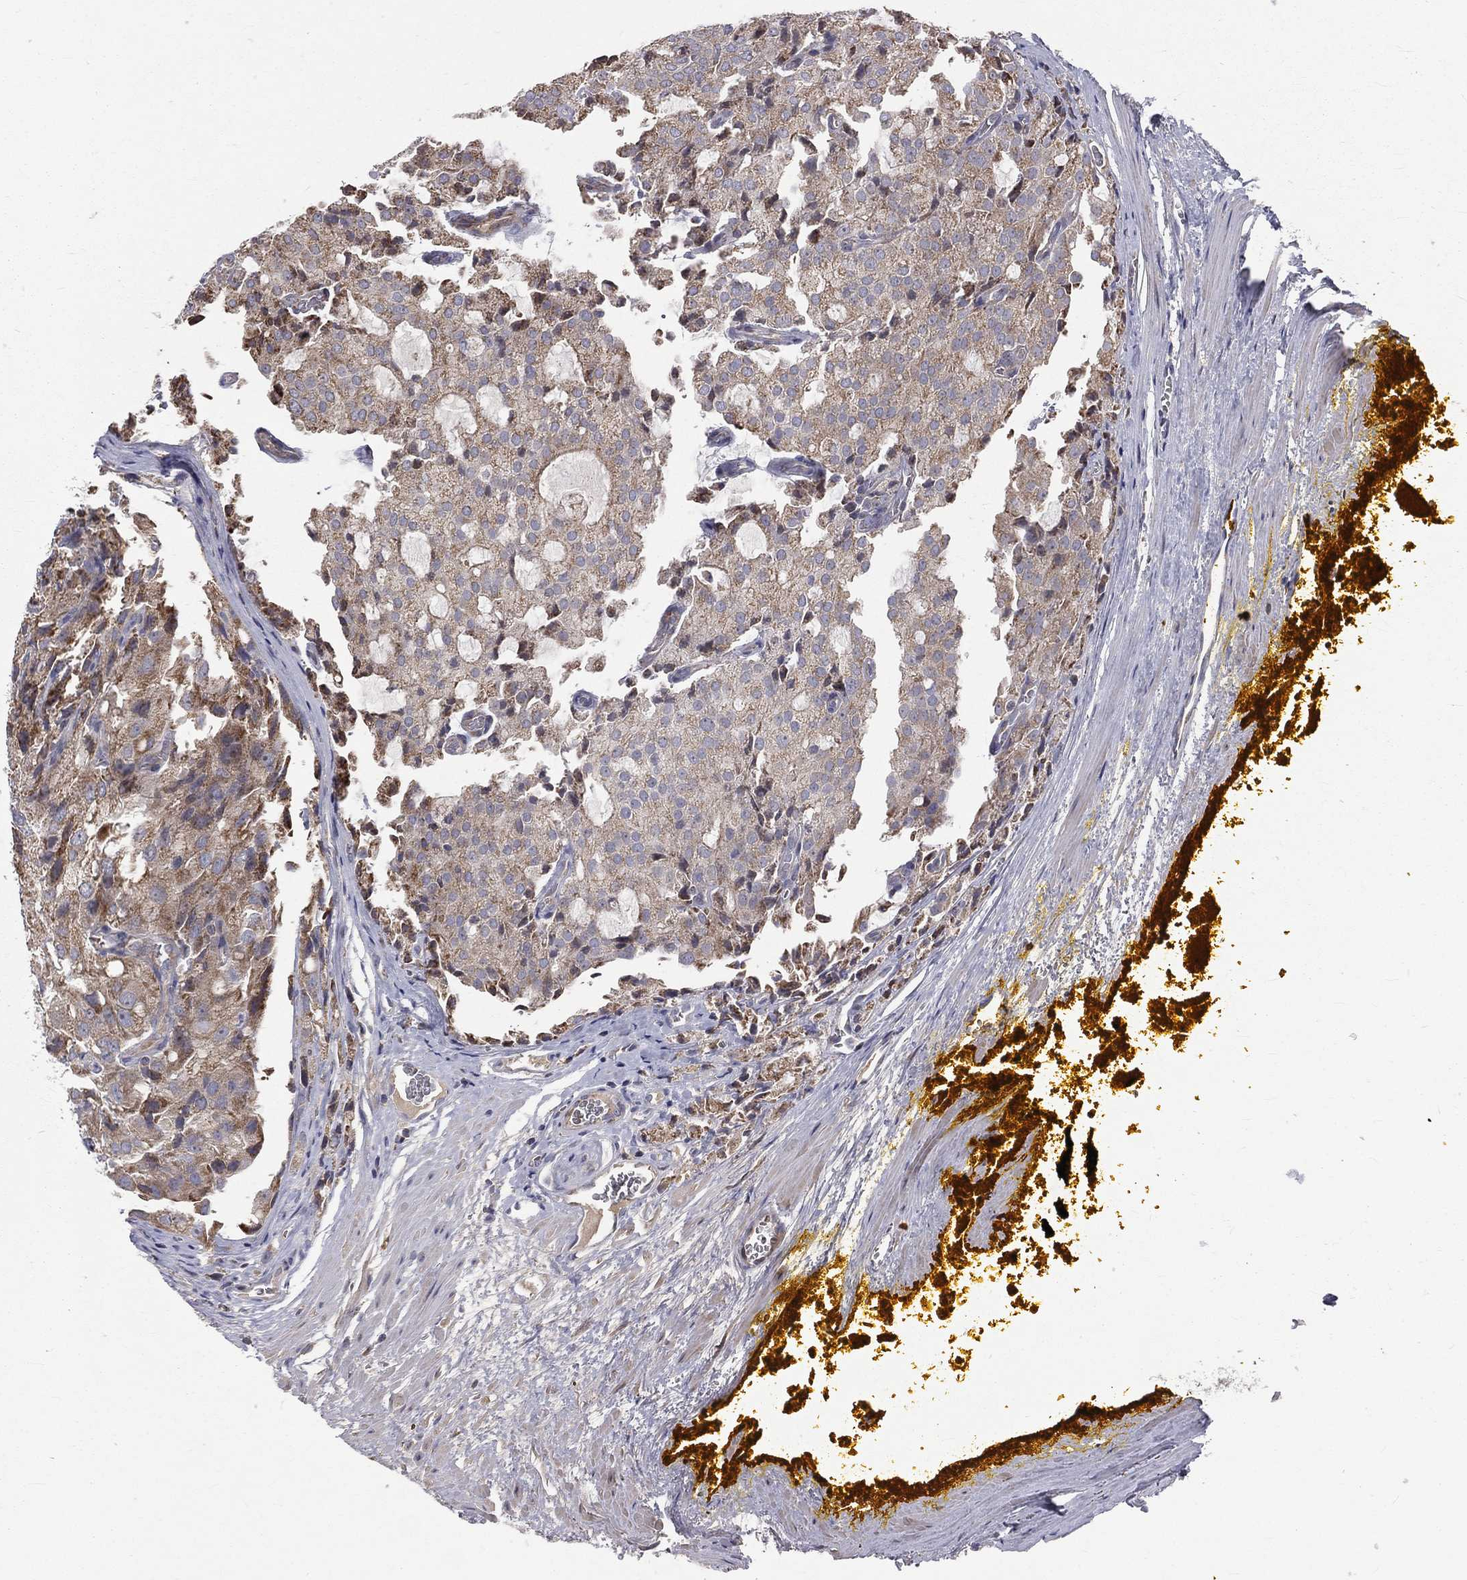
{"staining": {"intensity": "moderate", "quantity": "<25%", "location": "cytoplasmic/membranous"}, "tissue": "prostate cancer", "cell_type": "Tumor cells", "image_type": "cancer", "snomed": [{"axis": "morphology", "description": "Adenocarcinoma, NOS"}, {"axis": "topography", "description": "Prostate and seminal vesicle, NOS"}, {"axis": "topography", "description": "Prostate"}], "caption": "Prostate cancer (adenocarcinoma) stained for a protein shows moderate cytoplasmic/membranous positivity in tumor cells.", "gene": "GPD1", "patient": {"sex": "male", "age": 67}}